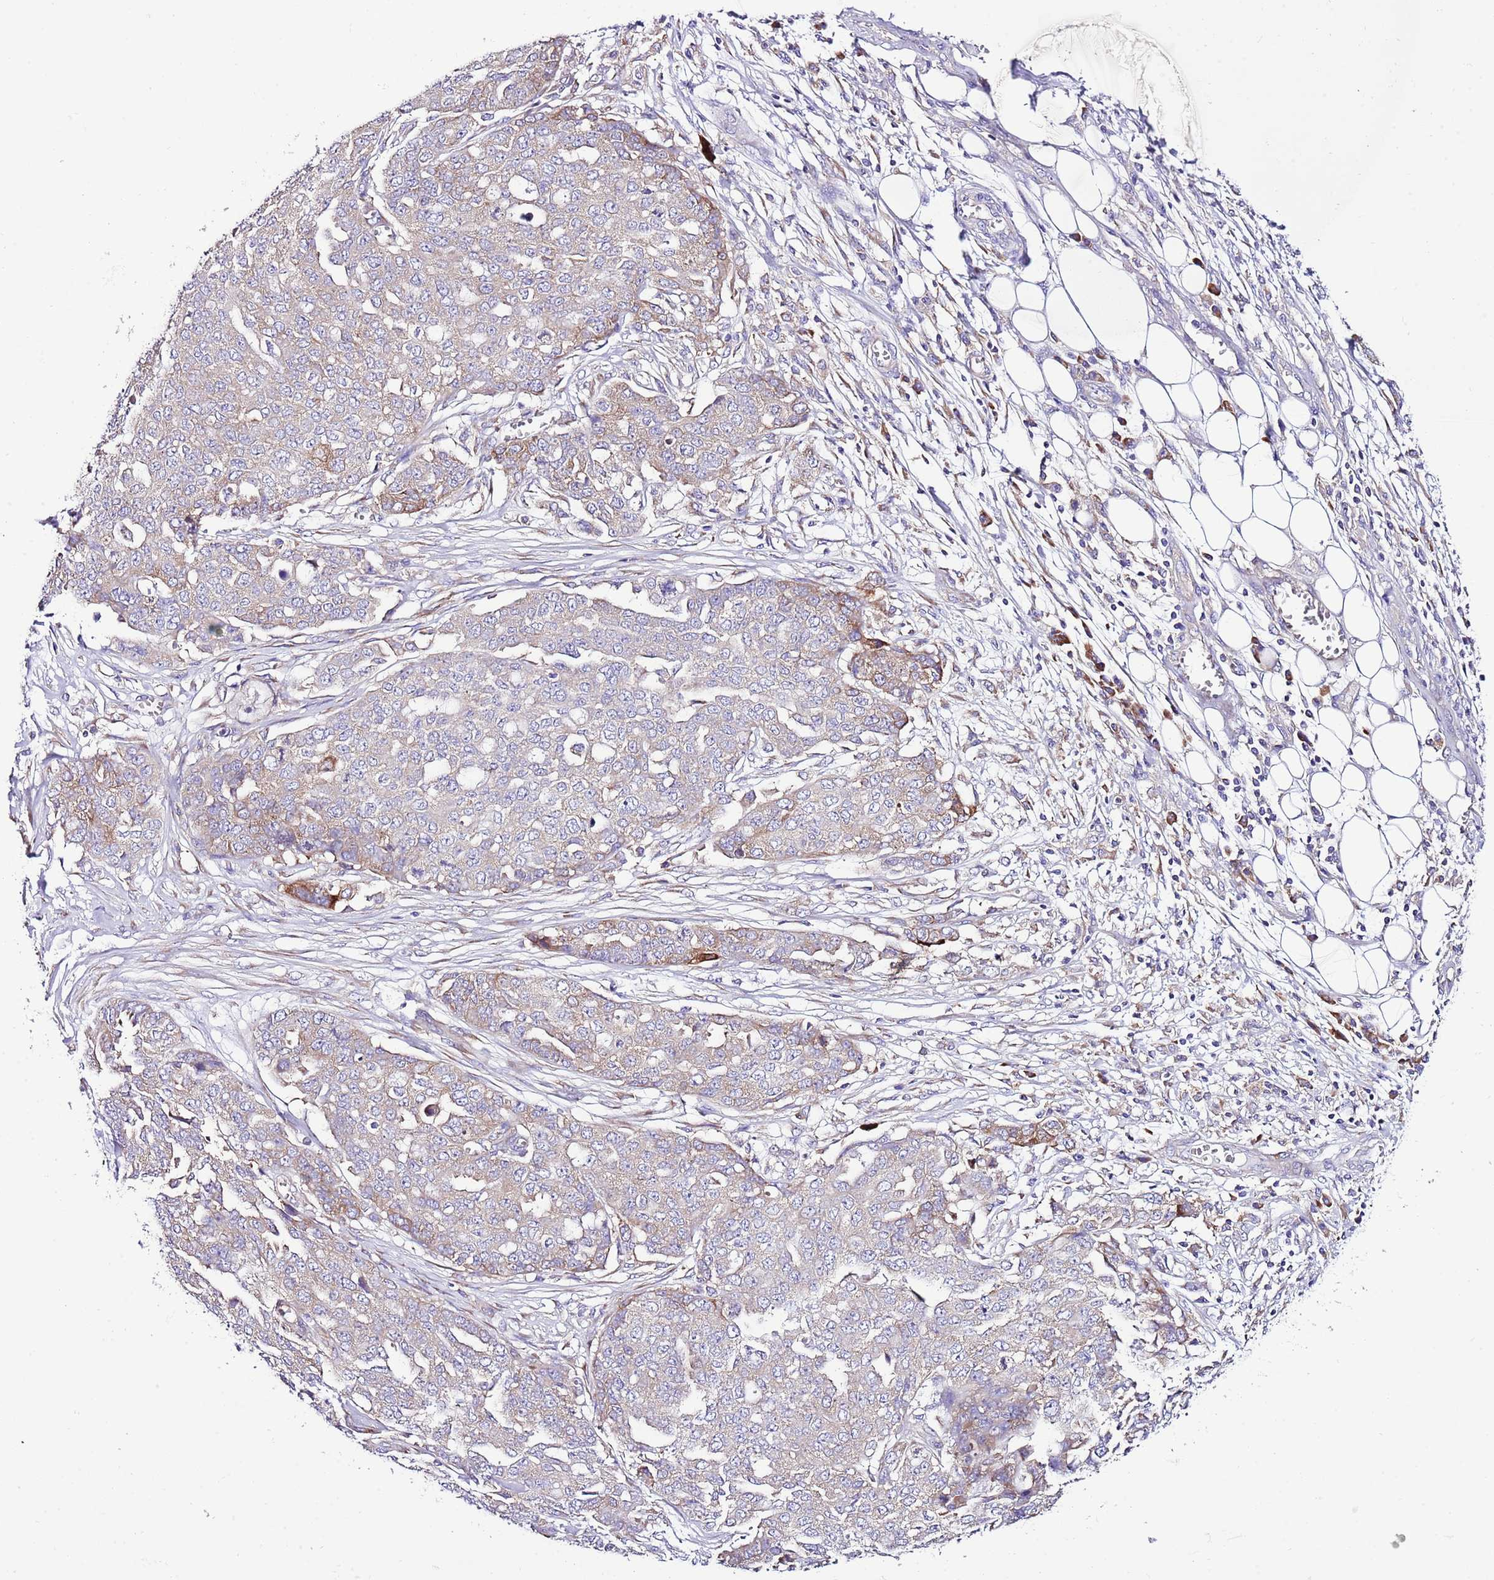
{"staining": {"intensity": "weak", "quantity": "25%-75%", "location": "cytoplasmic/membranous"}, "tissue": "ovarian cancer", "cell_type": "Tumor cells", "image_type": "cancer", "snomed": [{"axis": "morphology", "description": "Cystadenocarcinoma, serous, NOS"}, {"axis": "topography", "description": "Soft tissue"}, {"axis": "topography", "description": "Ovary"}], "caption": "Ovarian cancer (serous cystadenocarcinoma) stained with a brown dye exhibits weak cytoplasmic/membranous positive positivity in about 25%-75% of tumor cells.", "gene": "RPS10", "patient": {"sex": "female", "age": 57}}